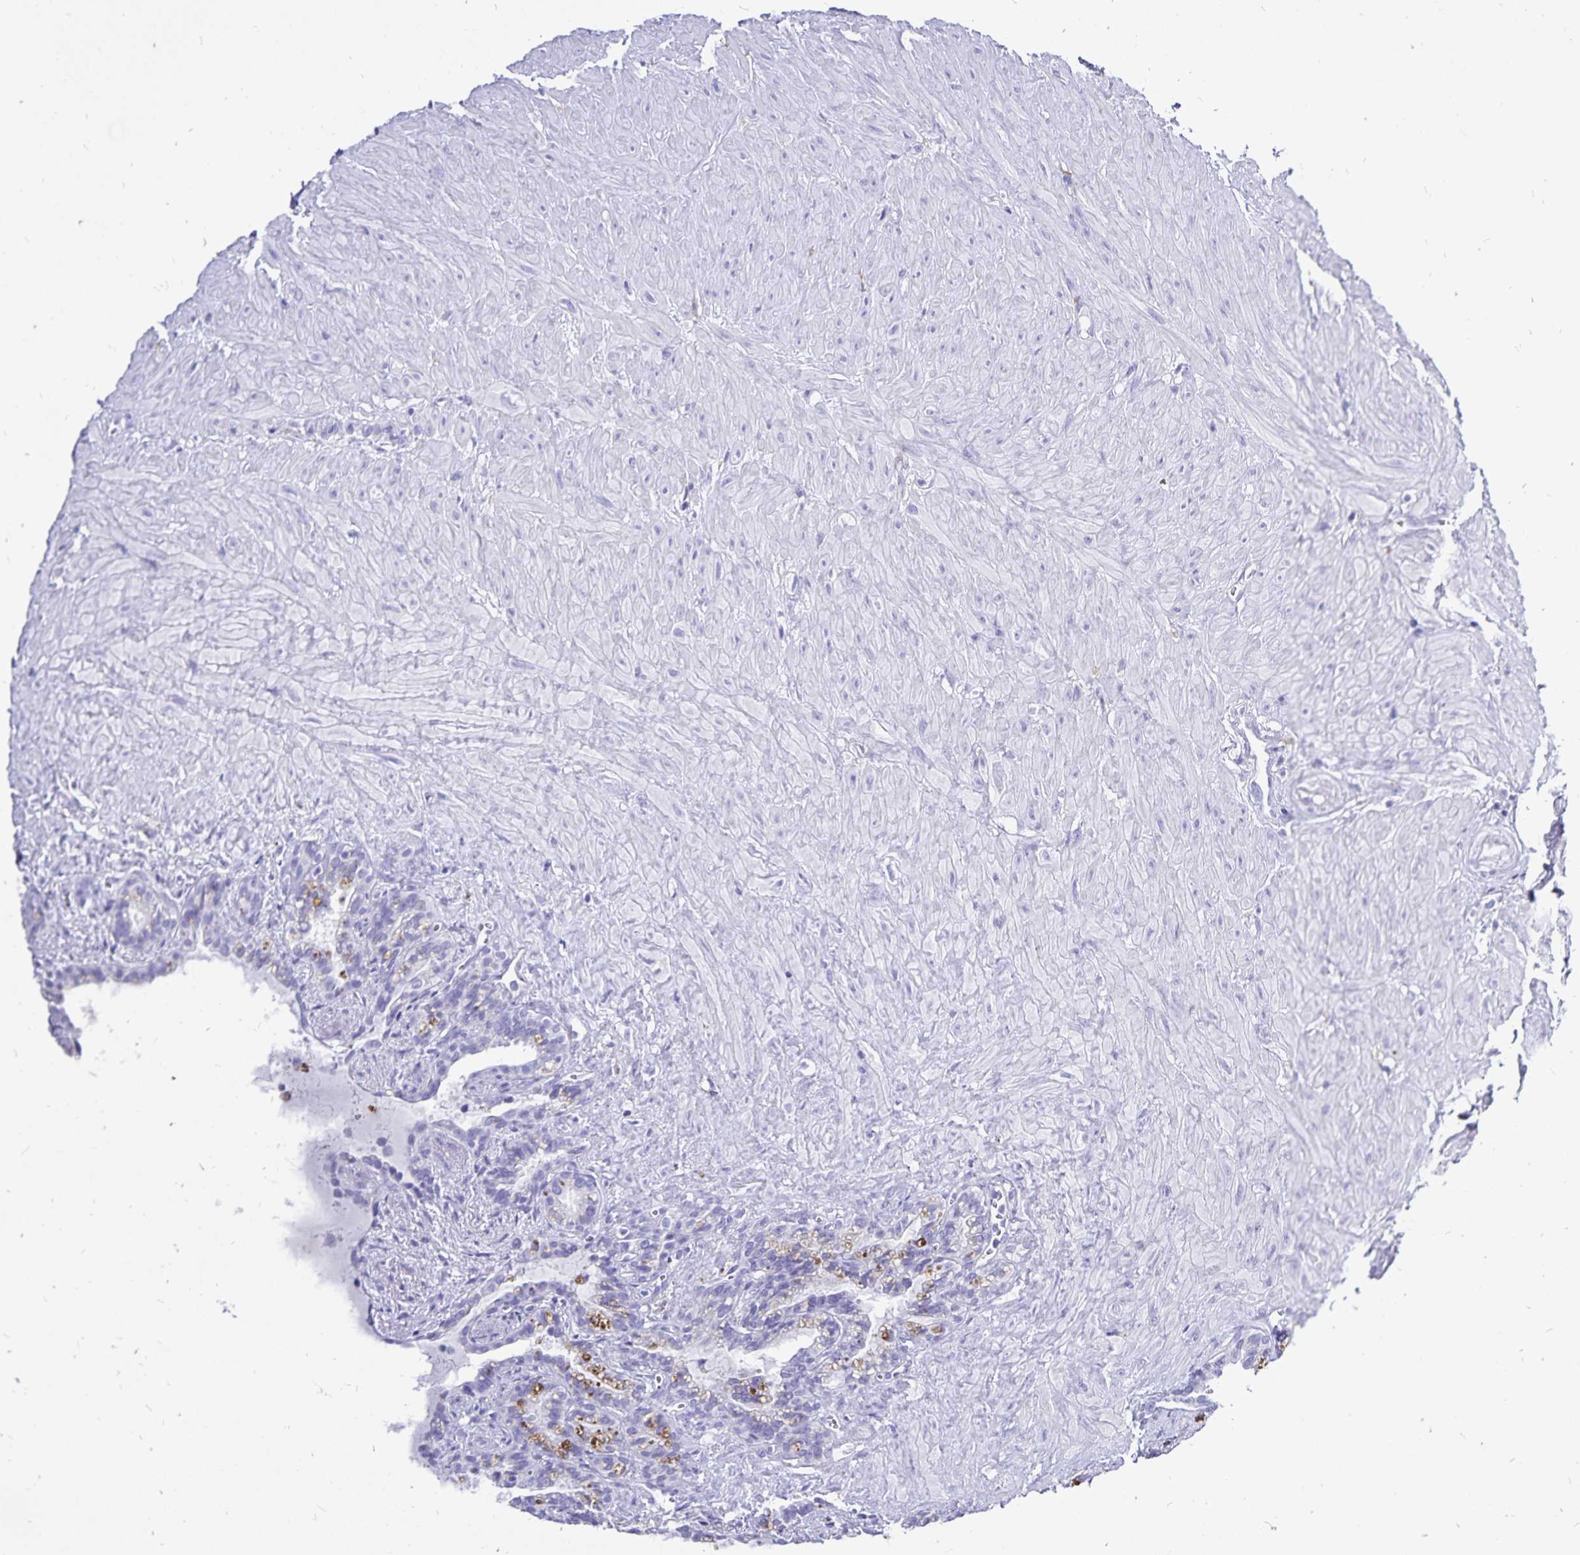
{"staining": {"intensity": "negative", "quantity": "none", "location": "none"}, "tissue": "seminal vesicle", "cell_type": "Glandular cells", "image_type": "normal", "snomed": [{"axis": "morphology", "description": "Normal tissue, NOS"}, {"axis": "topography", "description": "Seminal veicle"}], "caption": "This is an immunohistochemistry (IHC) micrograph of benign human seminal vesicle. There is no staining in glandular cells.", "gene": "PLAC1", "patient": {"sex": "male", "age": 76}}